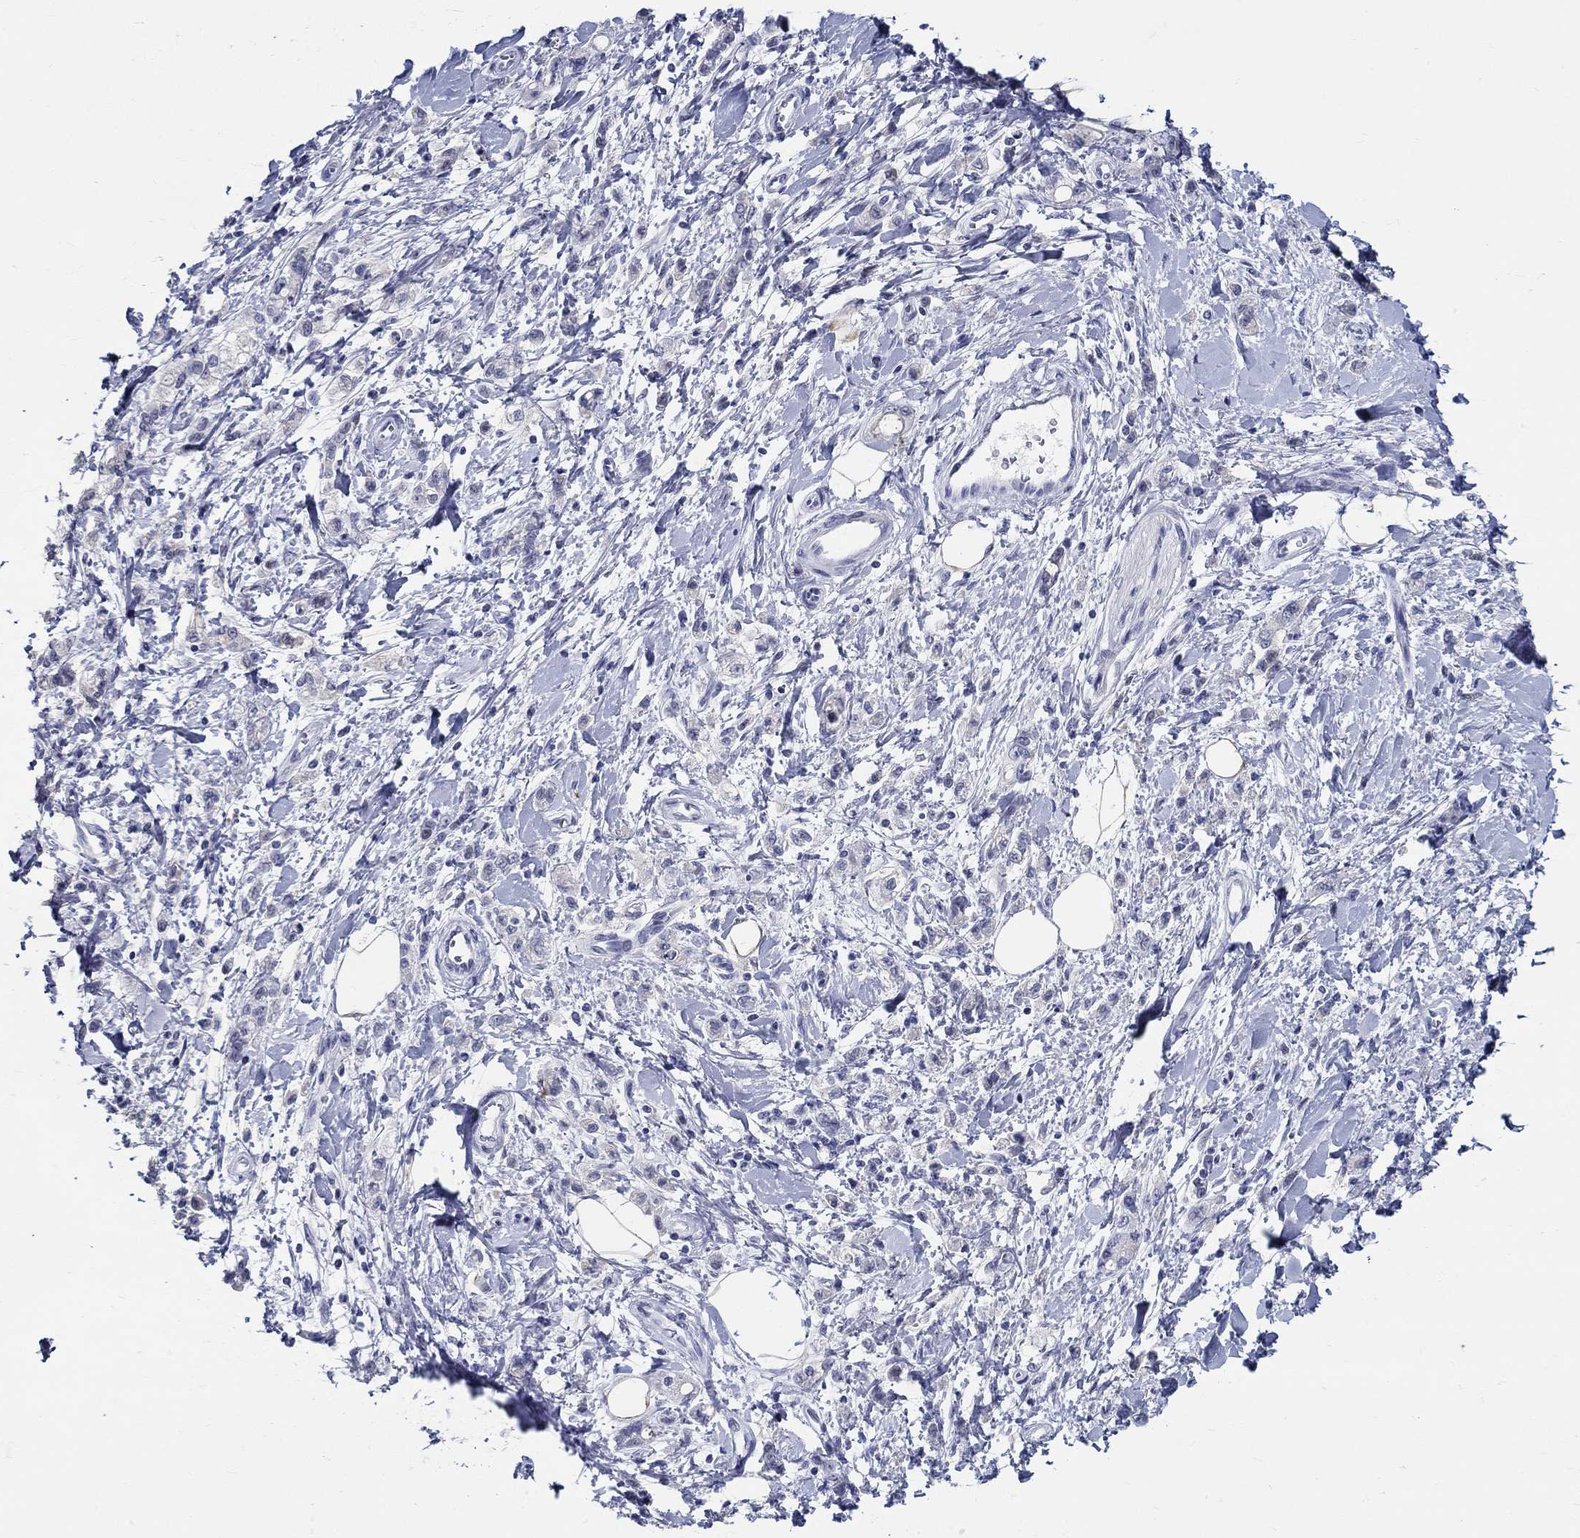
{"staining": {"intensity": "negative", "quantity": "none", "location": "none"}, "tissue": "stomach cancer", "cell_type": "Tumor cells", "image_type": "cancer", "snomed": [{"axis": "morphology", "description": "Adenocarcinoma, NOS"}, {"axis": "topography", "description": "Stomach"}], "caption": "Stomach adenocarcinoma was stained to show a protein in brown. There is no significant expression in tumor cells.", "gene": "CRYGS", "patient": {"sex": "male", "age": 77}}